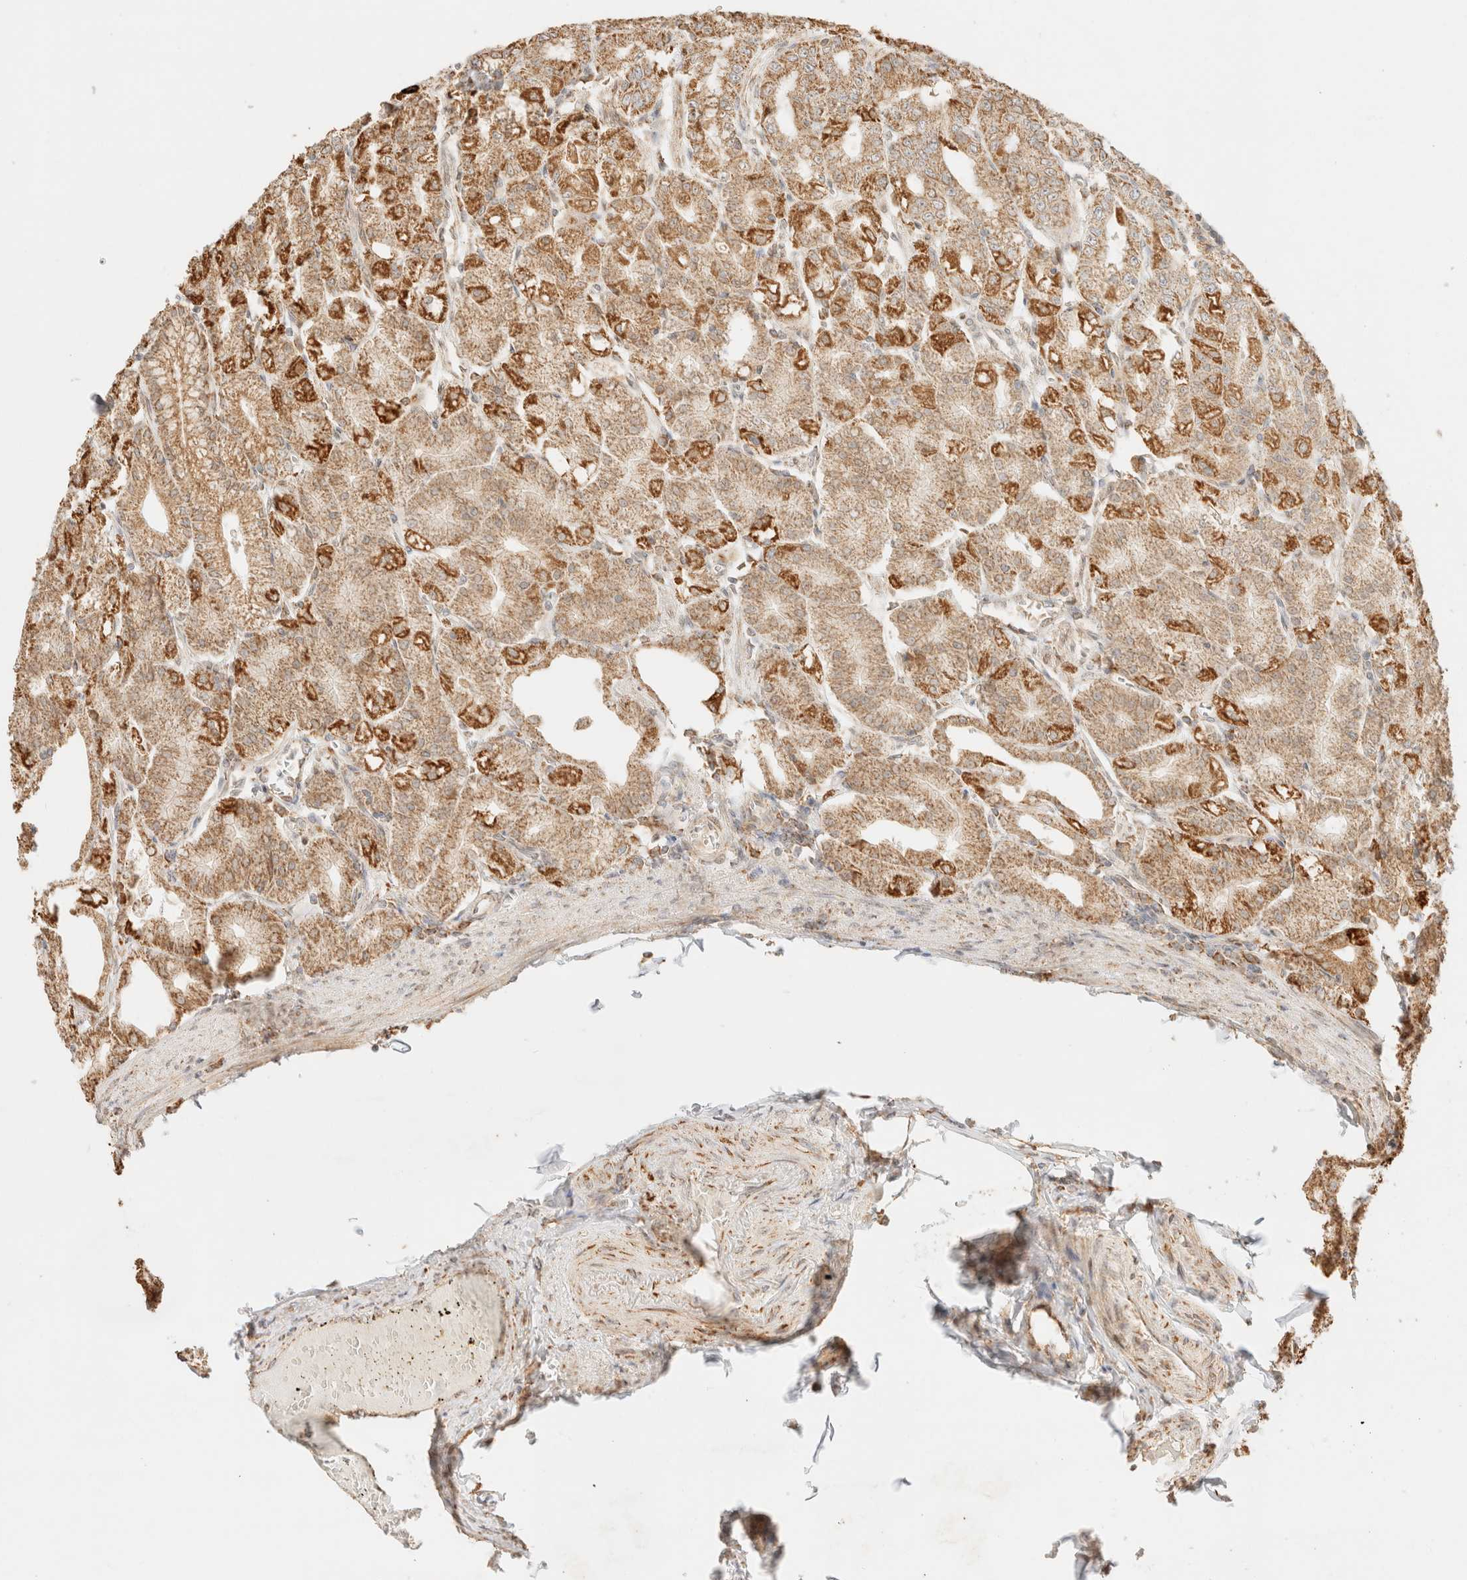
{"staining": {"intensity": "moderate", "quantity": ">75%", "location": "cytoplasmic/membranous"}, "tissue": "stomach", "cell_type": "Glandular cells", "image_type": "normal", "snomed": [{"axis": "morphology", "description": "Normal tissue, NOS"}, {"axis": "topography", "description": "Stomach, lower"}], "caption": "Immunohistochemistry of benign human stomach displays medium levels of moderate cytoplasmic/membranous staining in about >75% of glandular cells. (DAB (3,3'-diaminobenzidine) IHC with brightfield microscopy, high magnification).", "gene": "TACO1", "patient": {"sex": "male", "age": 71}}